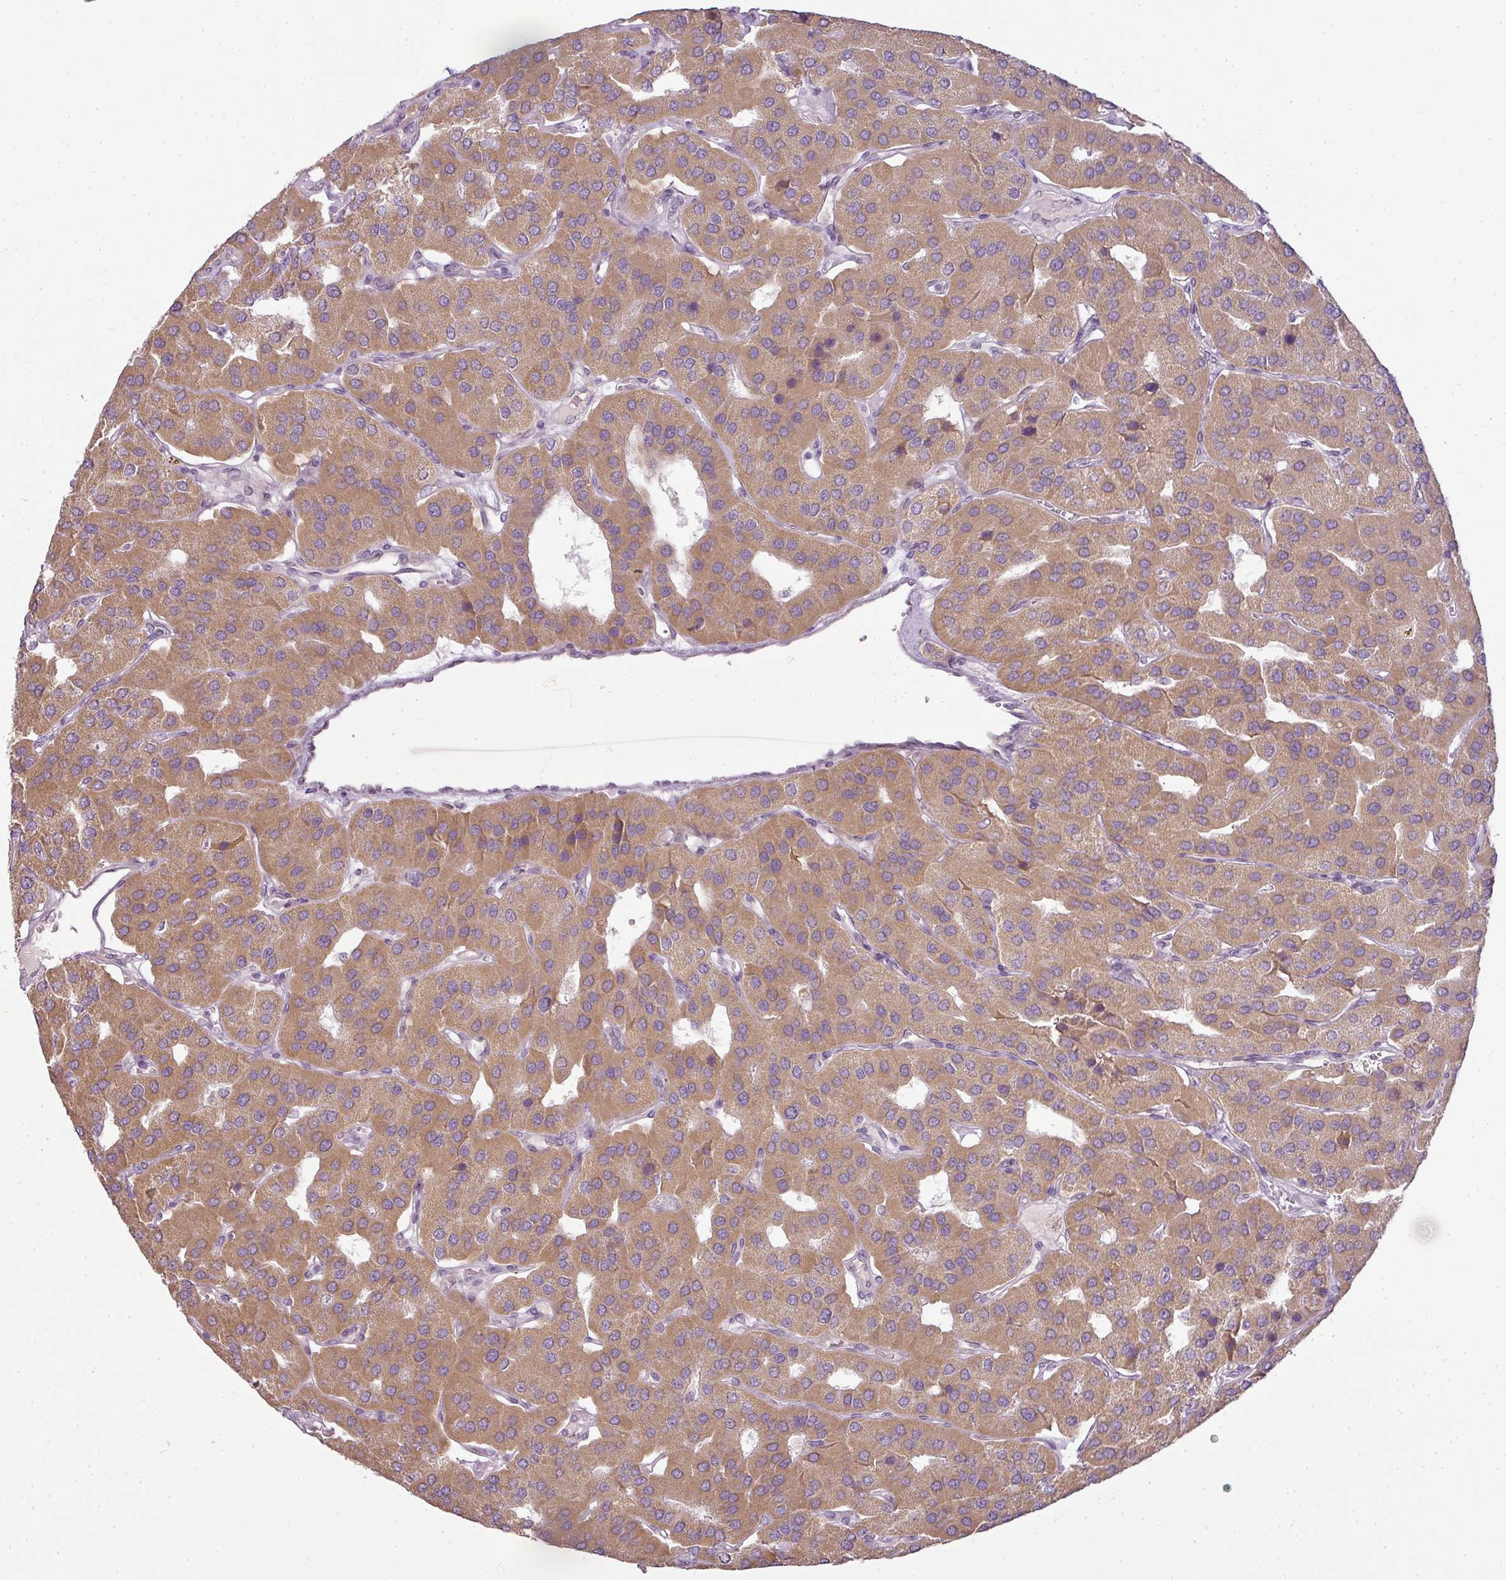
{"staining": {"intensity": "moderate", "quantity": ">75%", "location": "cytoplasmic/membranous"}, "tissue": "parathyroid gland", "cell_type": "Glandular cells", "image_type": "normal", "snomed": [{"axis": "morphology", "description": "Normal tissue, NOS"}, {"axis": "morphology", "description": "Adenoma, NOS"}, {"axis": "topography", "description": "Parathyroid gland"}], "caption": "There is medium levels of moderate cytoplasmic/membranous expression in glandular cells of benign parathyroid gland, as demonstrated by immunohistochemical staining (brown color).", "gene": "LY75", "patient": {"sex": "female", "age": 86}}